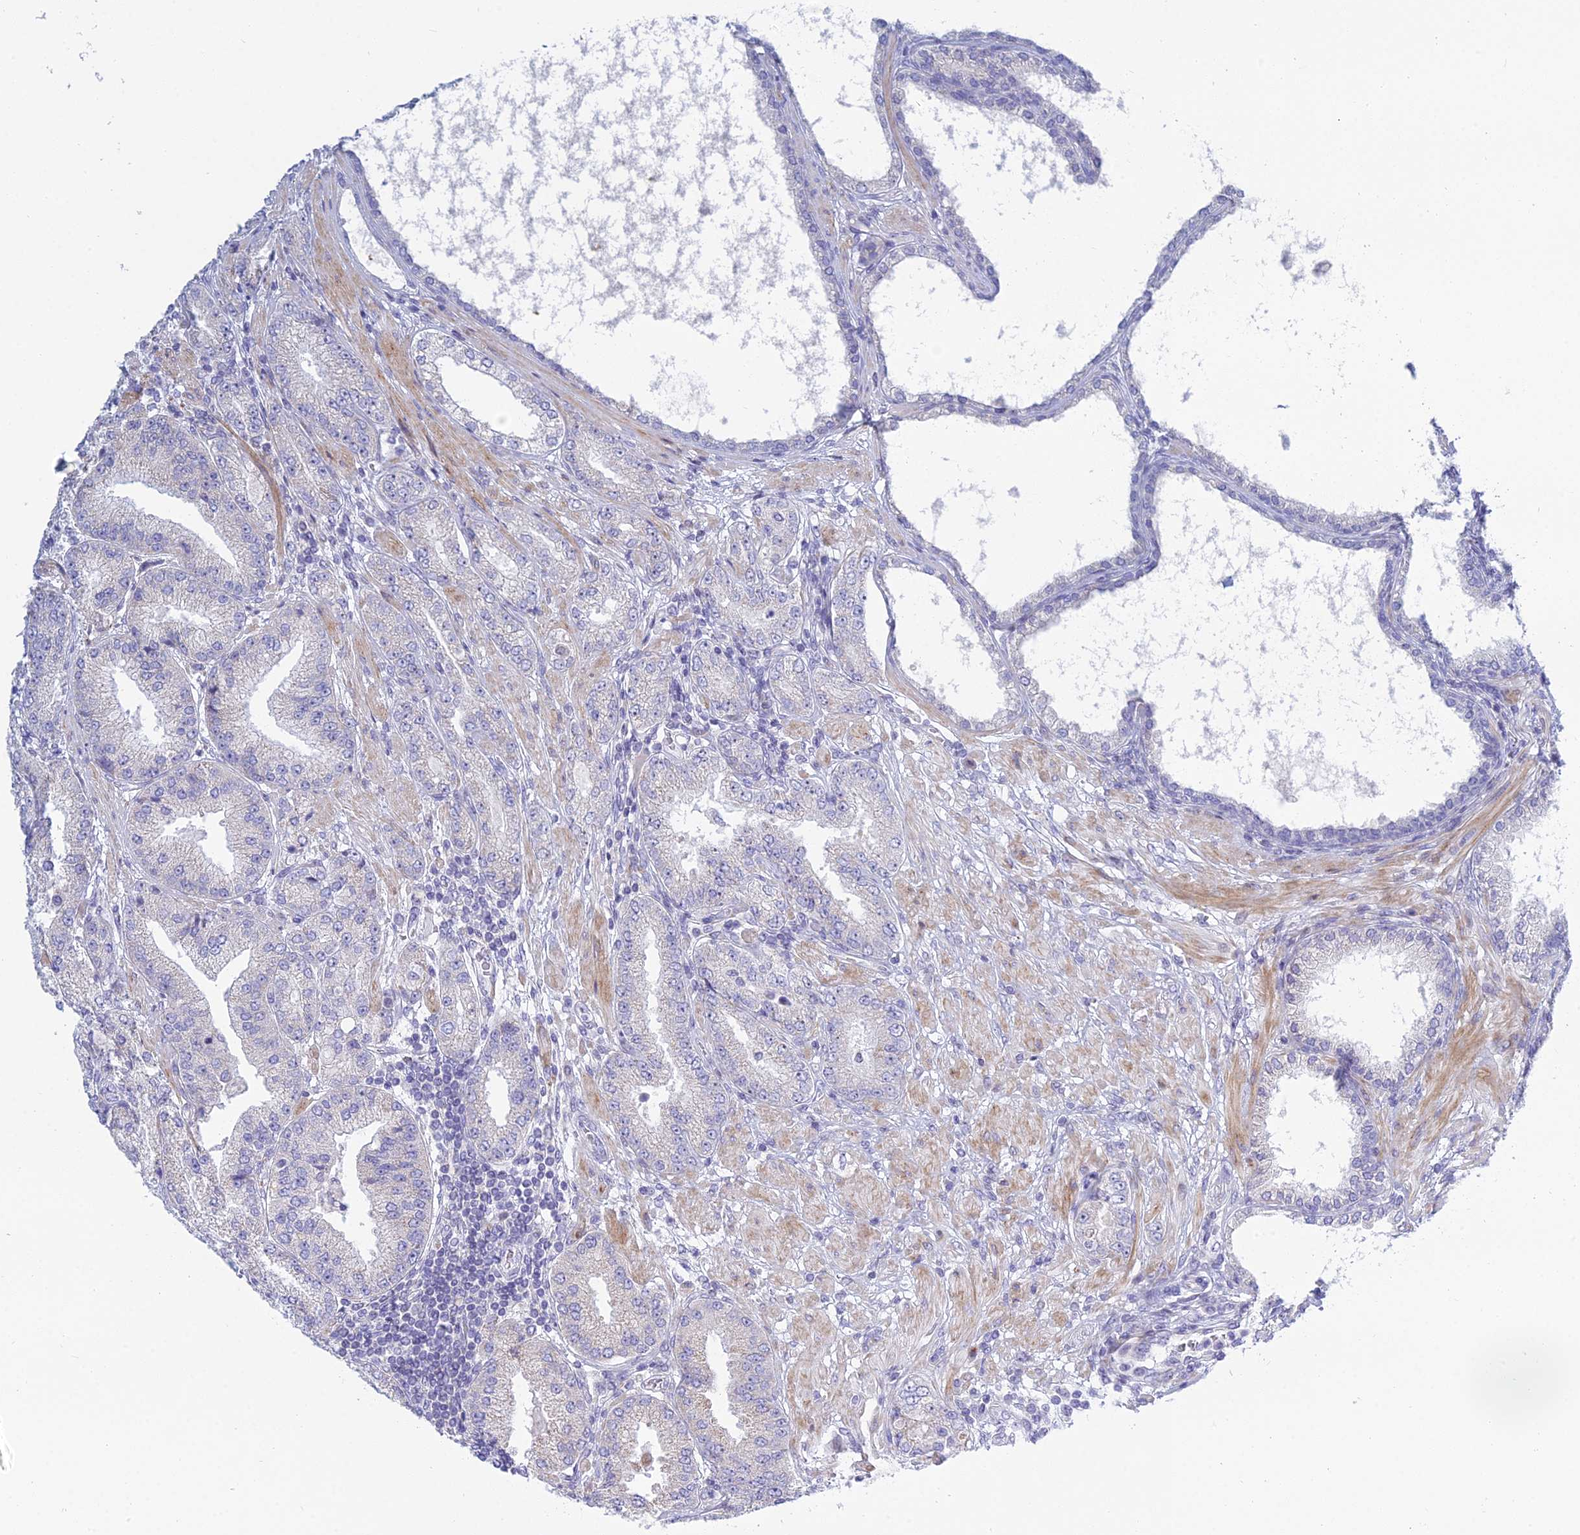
{"staining": {"intensity": "negative", "quantity": "none", "location": "none"}, "tissue": "prostate cancer", "cell_type": "Tumor cells", "image_type": "cancer", "snomed": [{"axis": "morphology", "description": "Adenocarcinoma, High grade"}, {"axis": "topography", "description": "Prostate"}], "caption": "Immunohistochemistry (IHC) histopathology image of neoplastic tissue: prostate cancer (adenocarcinoma (high-grade)) stained with DAB displays no significant protein positivity in tumor cells. Nuclei are stained in blue.", "gene": "PRR13", "patient": {"sex": "male", "age": 71}}